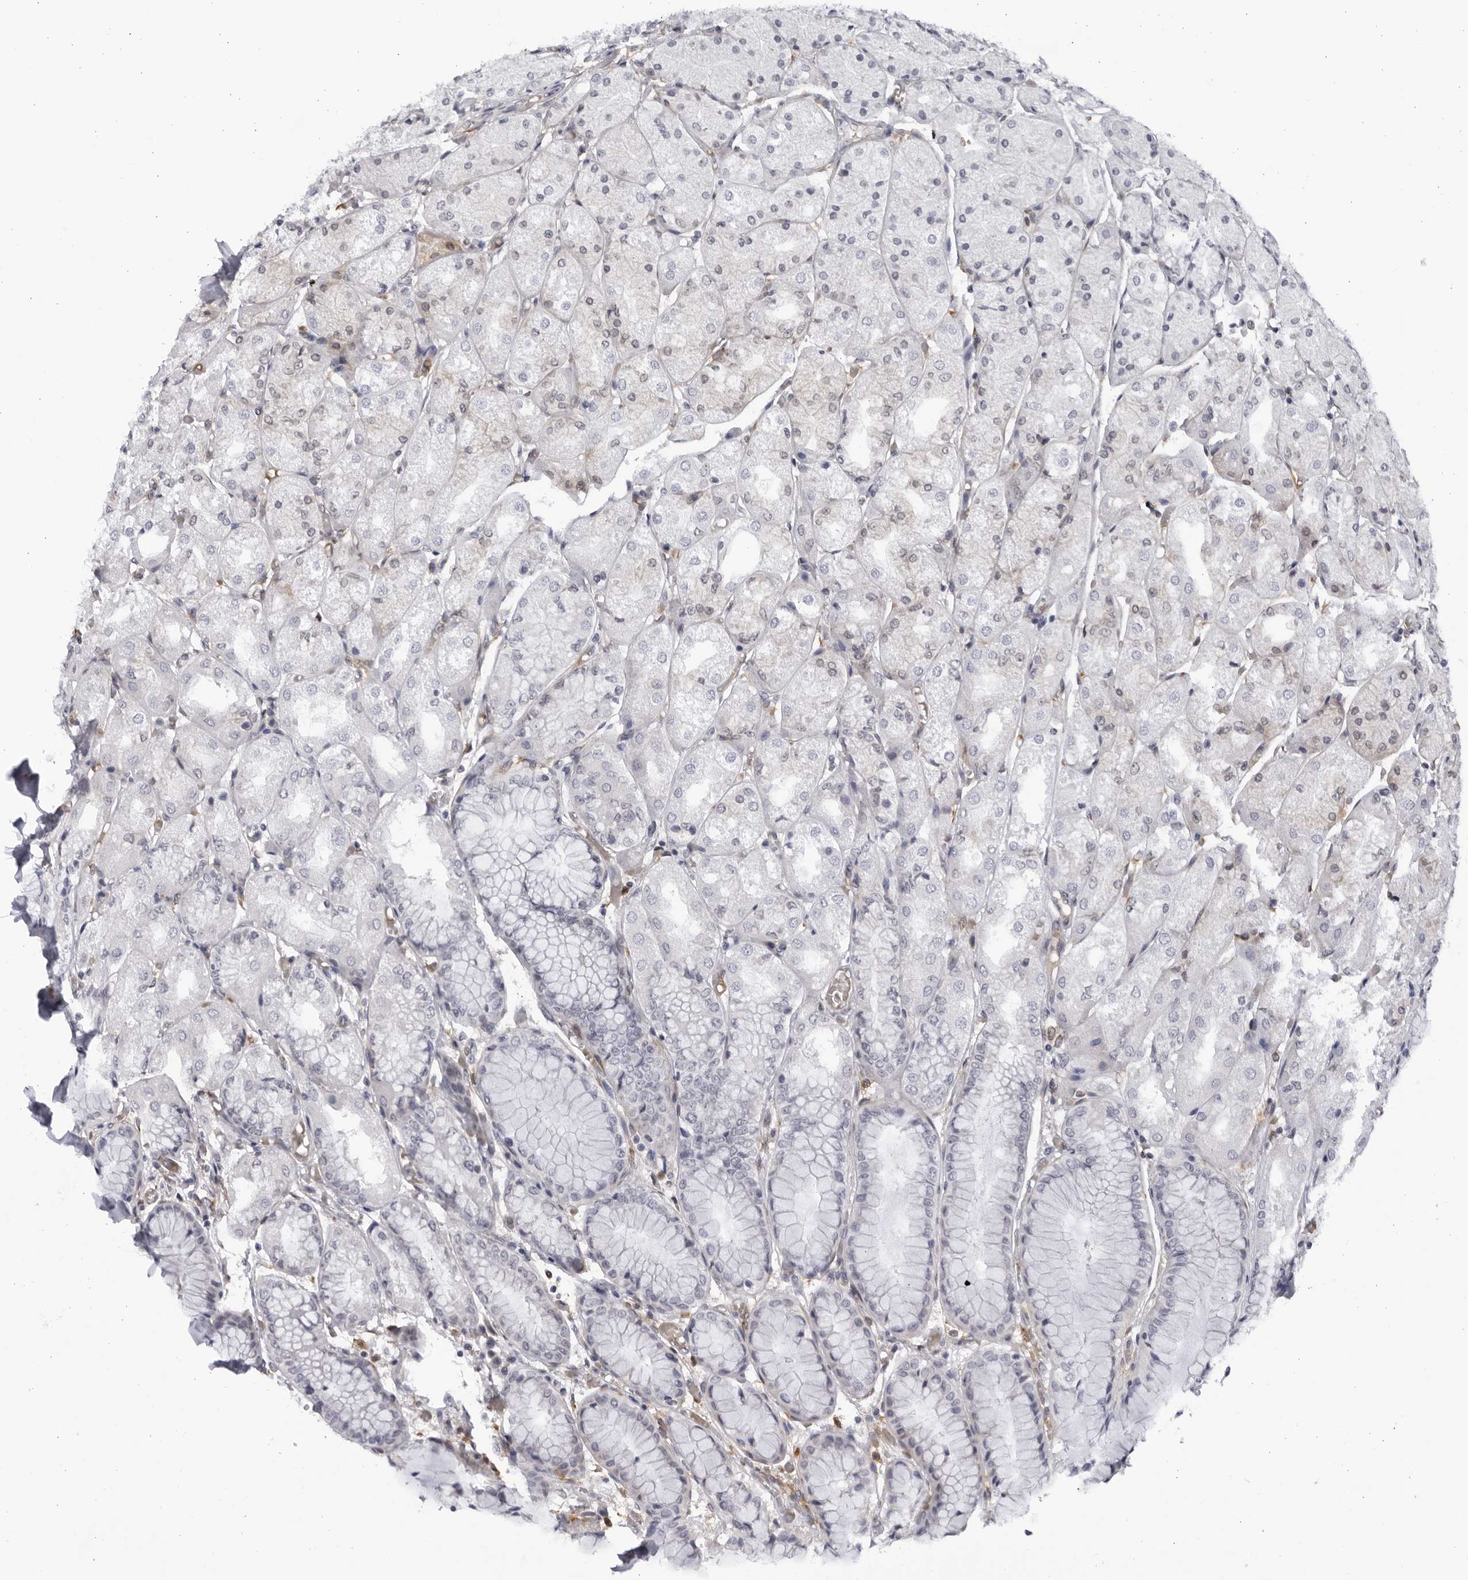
{"staining": {"intensity": "negative", "quantity": "none", "location": "none"}, "tissue": "stomach", "cell_type": "Glandular cells", "image_type": "normal", "snomed": [{"axis": "morphology", "description": "Normal tissue, NOS"}, {"axis": "topography", "description": "Stomach, upper"}], "caption": "This is a photomicrograph of immunohistochemistry (IHC) staining of normal stomach, which shows no positivity in glandular cells. (Immunohistochemistry (ihc), brightfield microscopy, high magnification).", "gene": "BMP2K", "patient": {"sex": "male", "age": 72}}